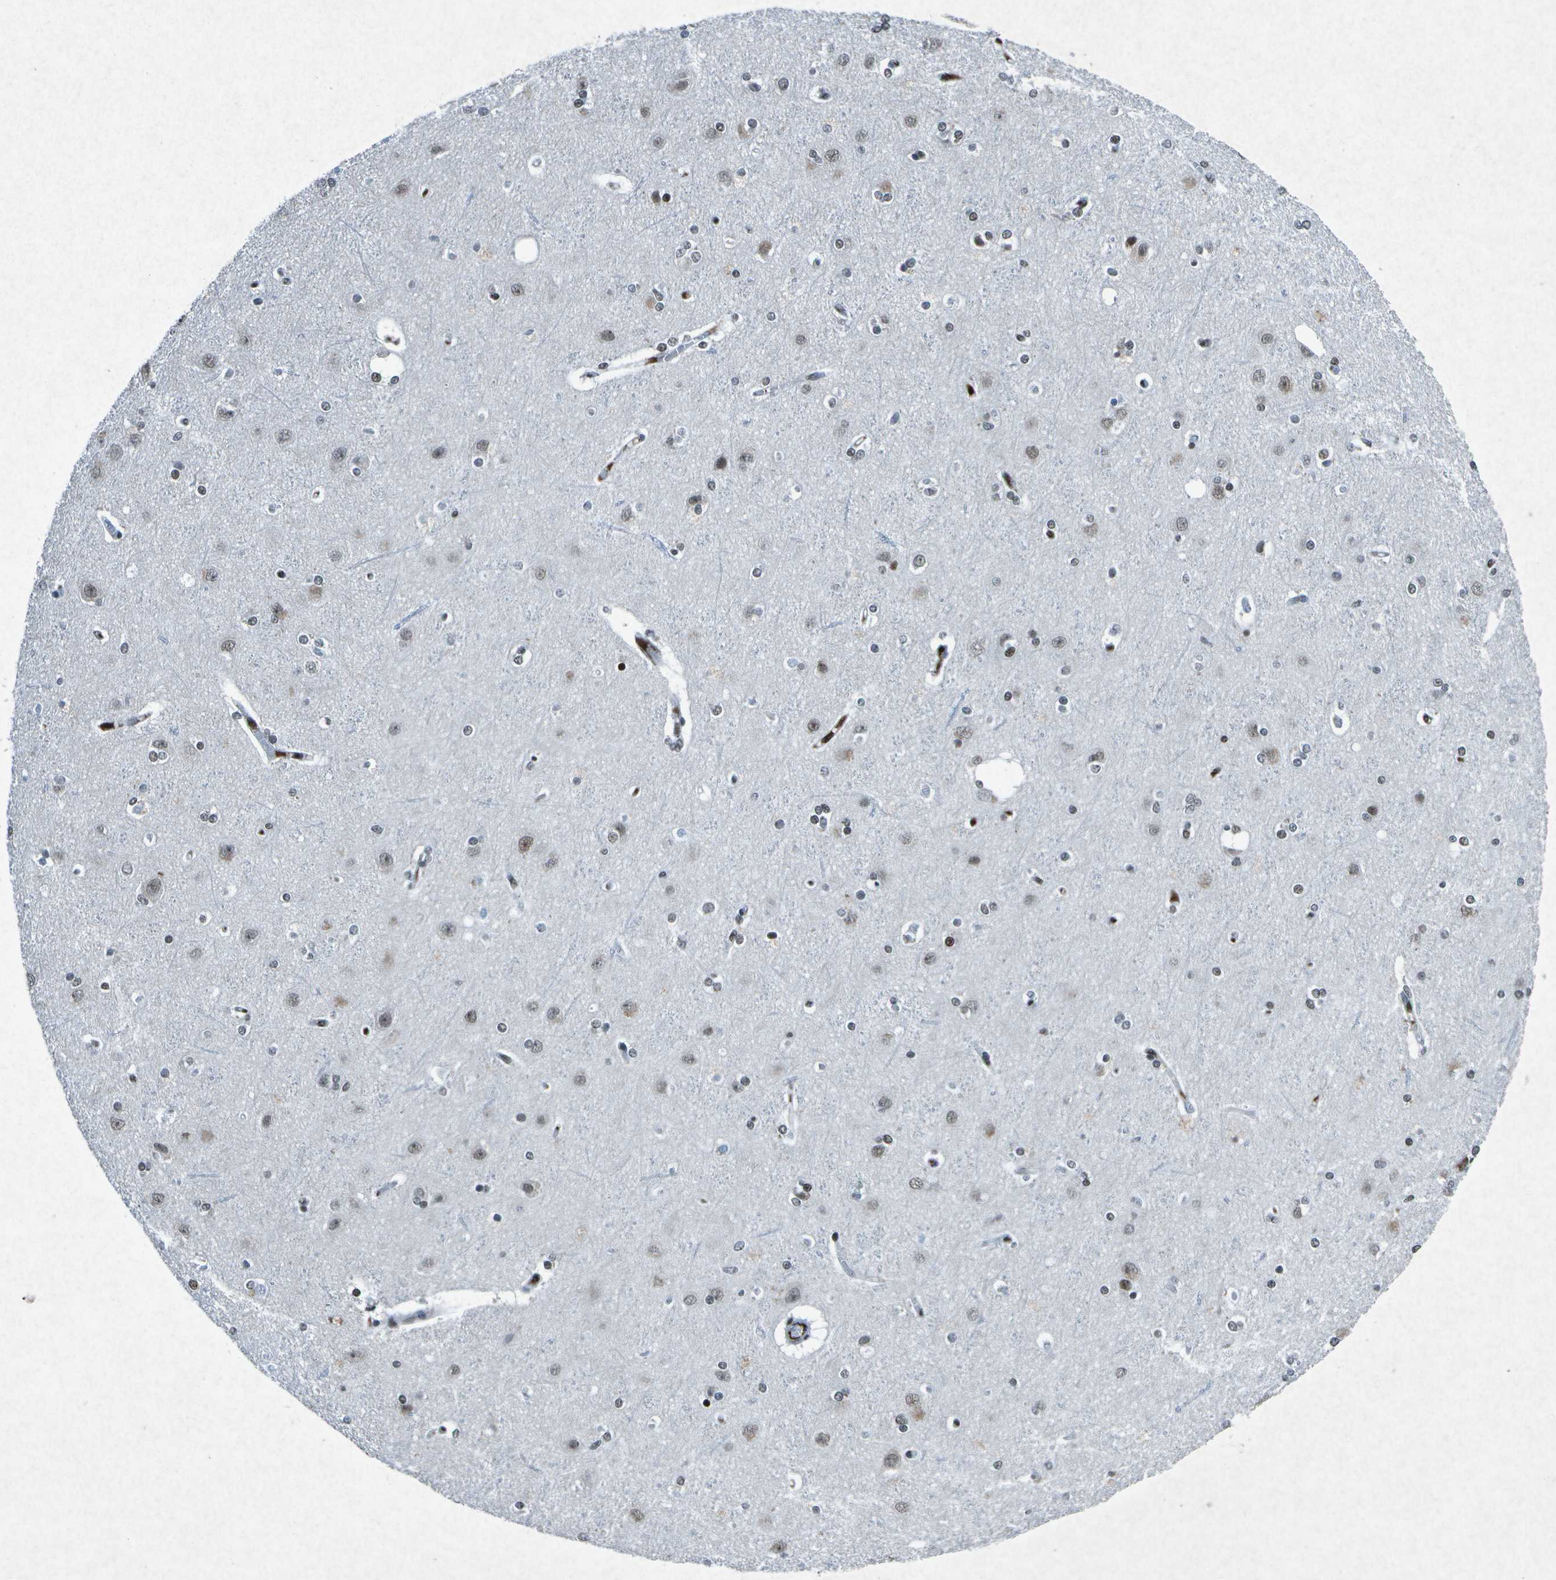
{"staining": {"intensity": "moderate", "quantity": "25%-75%", "location": "nuclear"}, "tissue": "cerebral cortex", "cell_type": "Endothelial cells", "image_type": "normal", "snomed": [{"axis": "morphology", "description": "Normal tissue, NOS"}, {"axis": "topography", "description": "Cerebral cortex"}], "caption": "This micrograph shows benign cerebral cortex stained with immunohistochemistry to label a protein in brown. The nuclear of endothelial cells show moderate positivity for the protein. Nuclei are counter-stained blue.", "gene": "MTA2", "patient": {"sex": "female", "age": 54}}